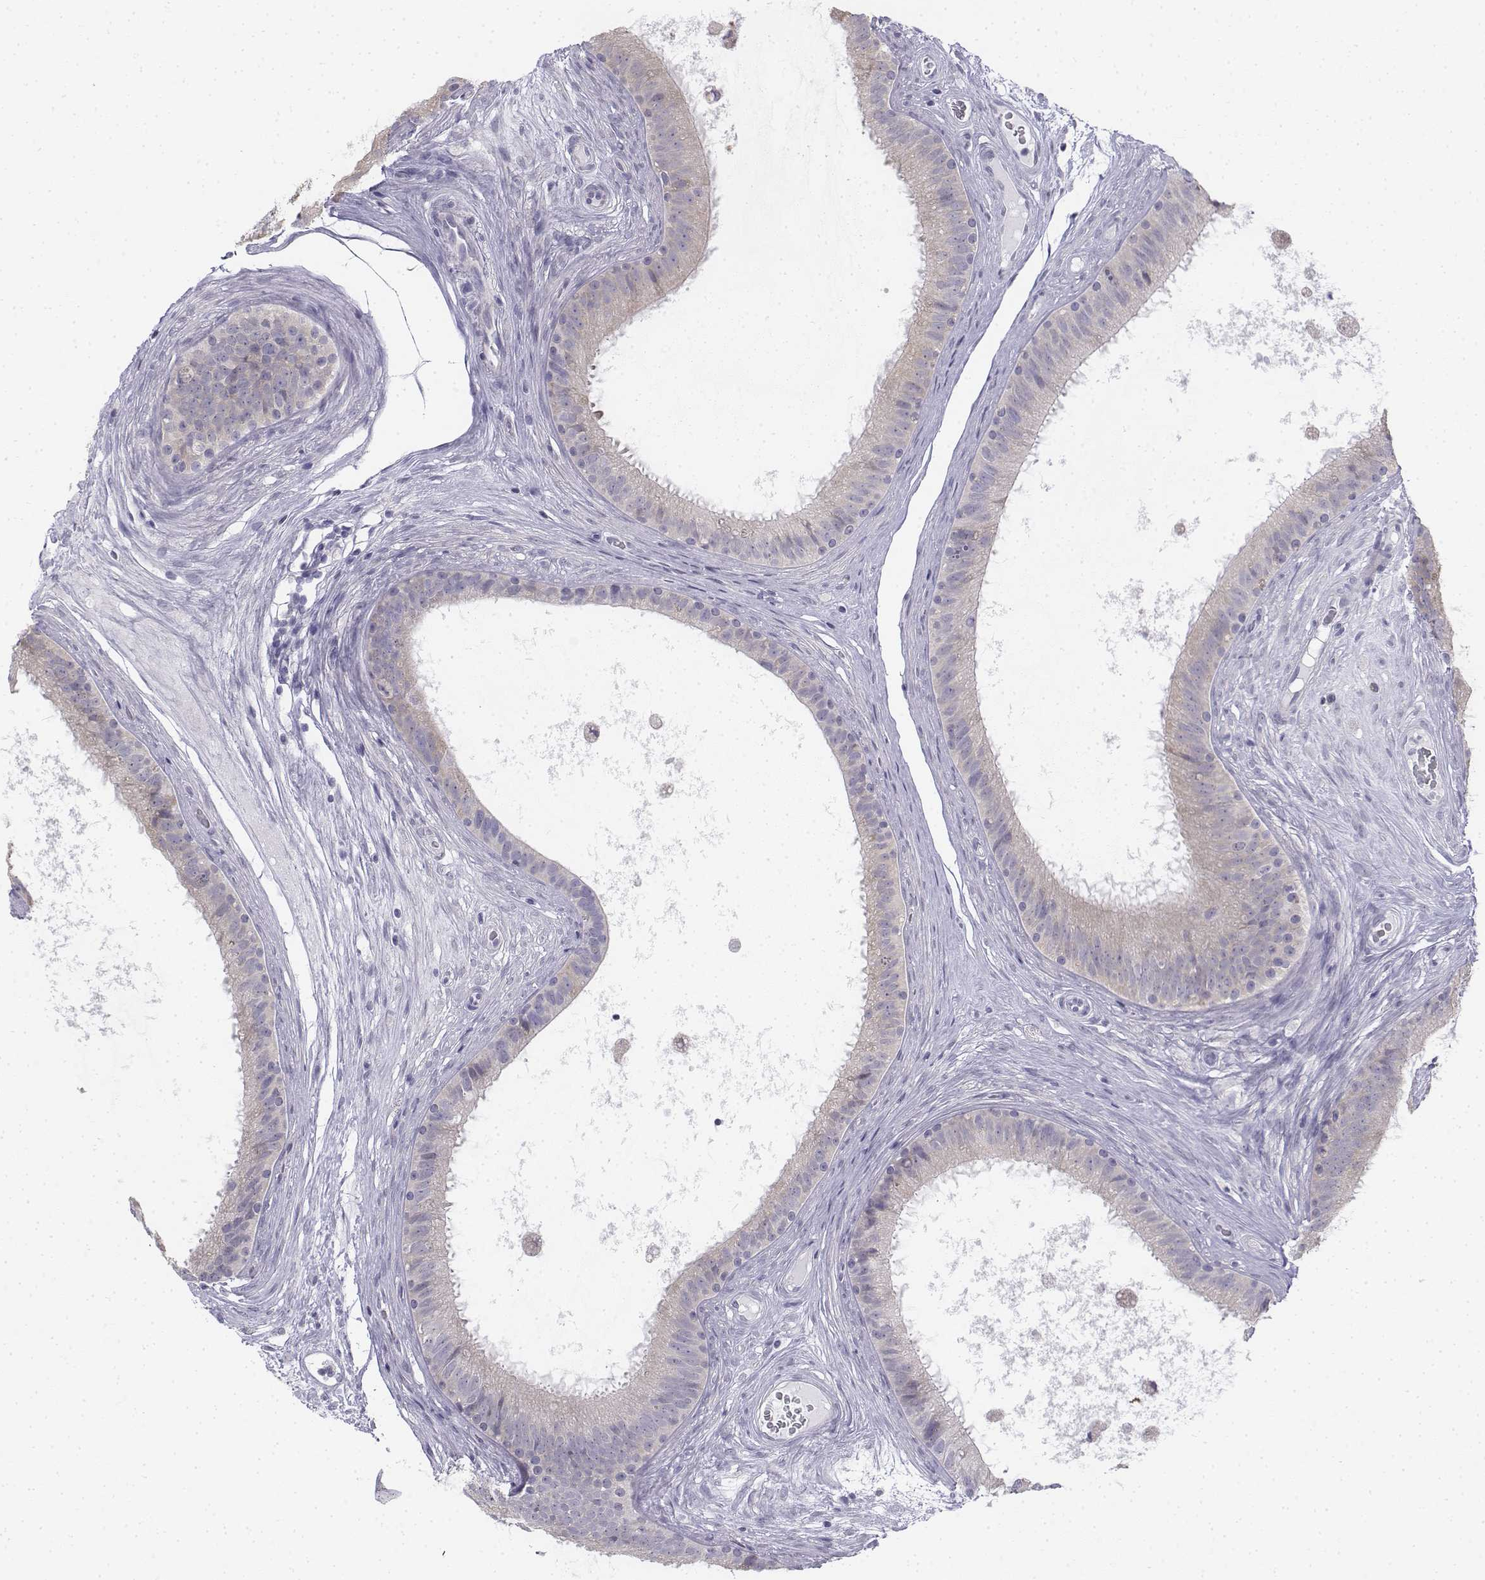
{"staining": {"intensity": "negative", "quantity": "none", "location": "none"}, "tissue": "epididymis", "cell_type": "Glandular cells", "image_type": "normal", "snomed": [{"axis": "morphology", "description": "Normal tissue, NOS"}, {"axis": "topography", "description": "Epididymis"}], "caption": "A micrograph of human epididymis is negative for staining in glandular cells. (DAB (3,3'-diaminobenzidine) IHC with hematoxylin counter stain).", "gene": "PENK", "patient": {"sex": "male", "age": 59}}